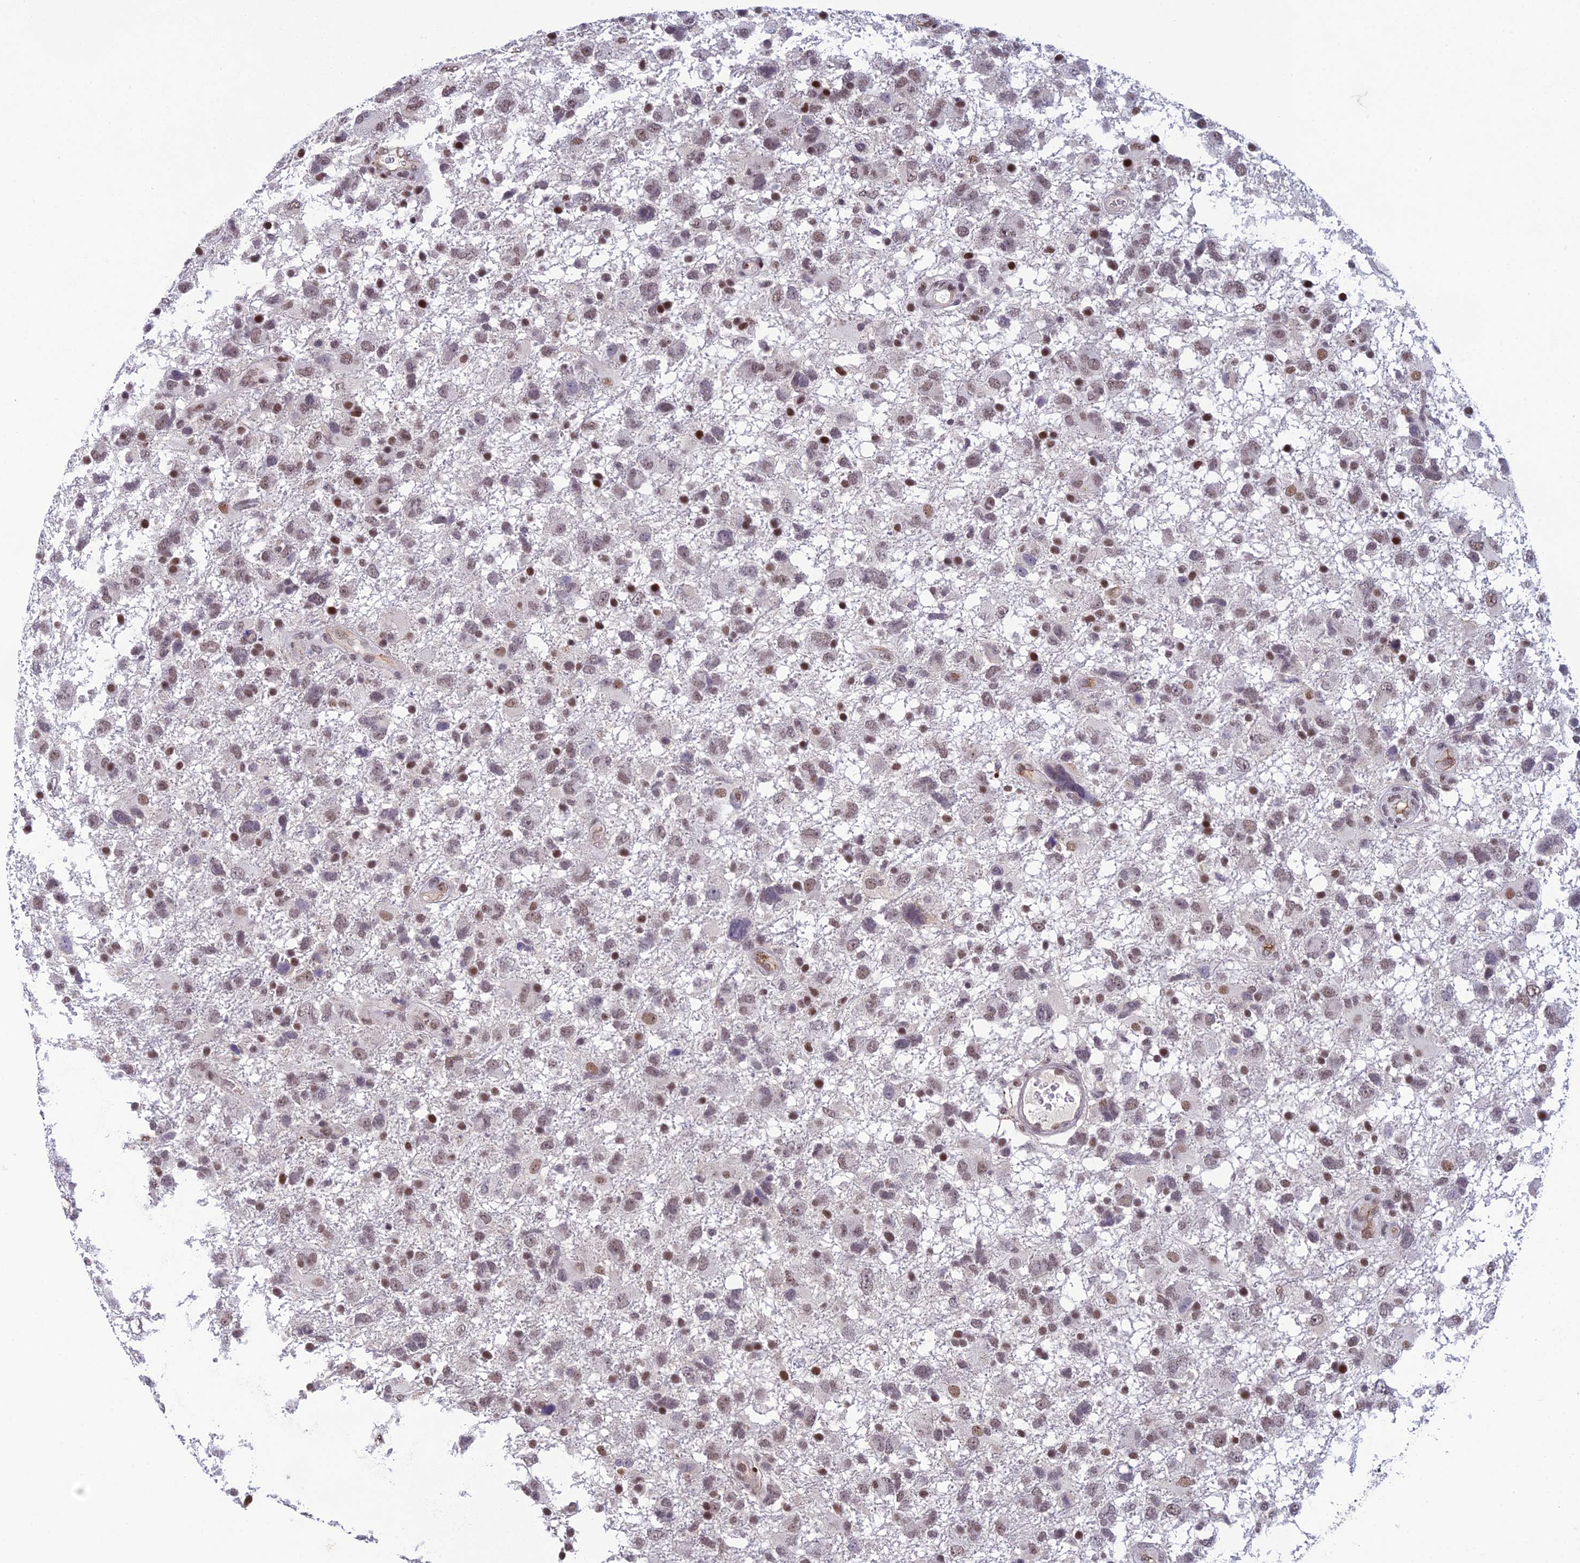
{"staining": {"intensity": "moderate", "quantity": "25%-75%", "location": "nuclear"}, "tissue": "glioma", "cell_type": "Tumor cells", "image_type": "cancer", "snomed": [{"axis": "morphology", "description": "Glioma, malignant, High grade"}, {"axis": "topography", "description": "Brain"}], "caption": "Immunohistochemical staining of human glioma shows medium levels of moderate nuclear protein positivity in about 25%-75% of tumor cells. (Stains: DAB in brown, nuclei in blue, Microscopy: brightfield microscopy at high magnification).", "gene": "RANBP3", "patient": {"sex": "male", "age": 61}}